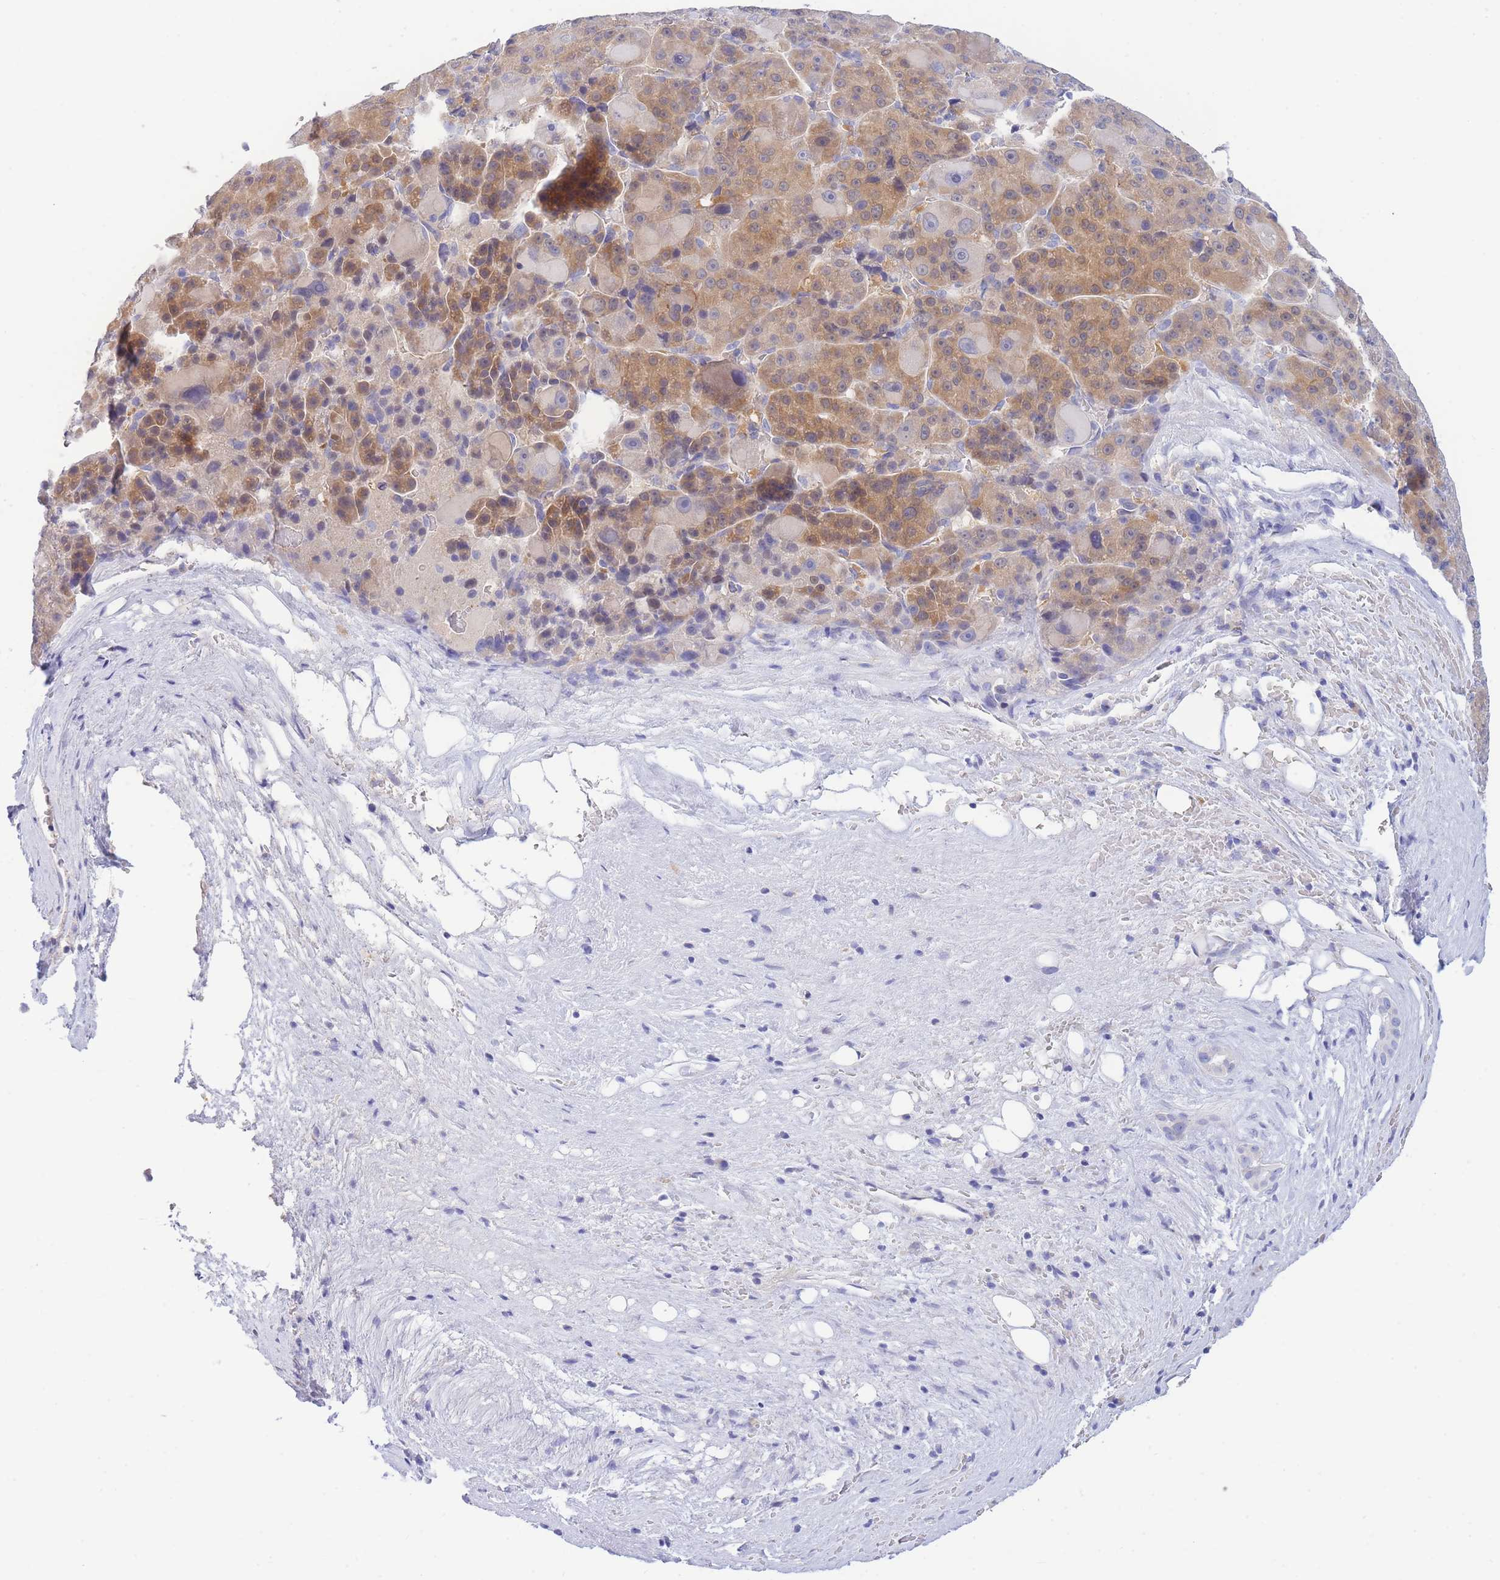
{"staining": {"intensity": "moderate", "quantity": ">75%", "location": "cytoplasmic/membranous"}, "tissue": "liver cancer", "cell_type": "Tumor cells", "image_type": "cancer", "snomed": [{"axis": "morphology", "description": "Carcinoma, Hepatocellular, NOS"}, {"axis": "topography", "description": "Liver"}], "caption": "Hepatocellular carcinoma (liver) tissue exhibits moderate cytoplasmic/membranous positivity in about >75% of tumor cells, visualized by immunohistochemistry. (Stains: DAB (3,3'-diaminobenzidine) in brown, nuclei in blue, Microscopy: brightfield microscopy at high magnification).", "gene": "PCDHB3", "patient": {"sex": "male", "age": 76}}